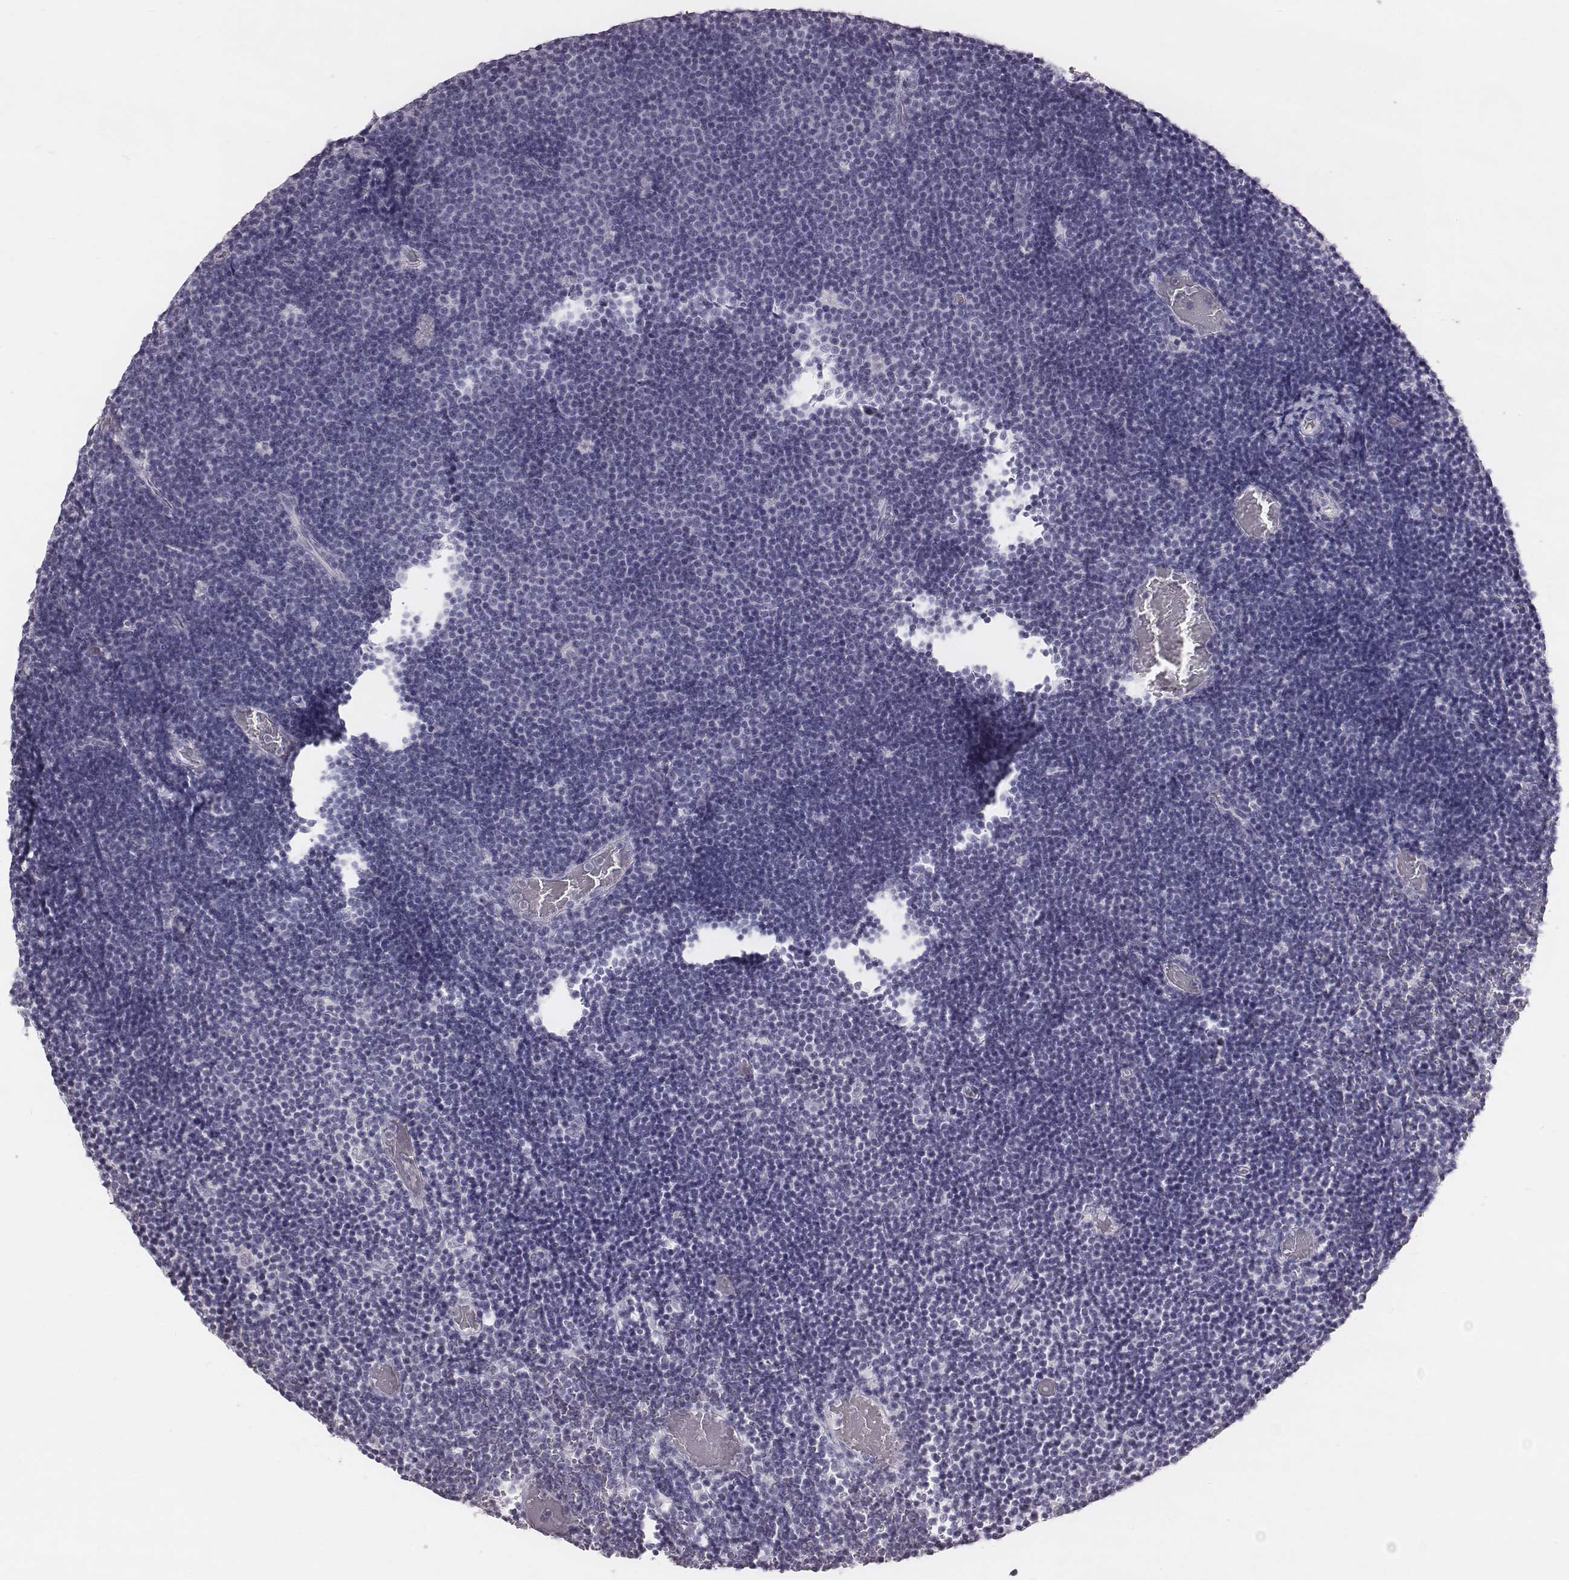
{"staining": {"intensity": "negative", "quantity": "none", "location": "none"}, "tissue": "lymphoma", "cell_type": "Tumor cells", "image_type": "cancer", "snomed": [{"axis": "morphology", "description": "Malignant lymphoma, non-Hodgkin's type, Low grade"}, {"axis": "topography", "description": "Brain"}], "caption": "DAB immunohistochemical staining of lymphoma reveals no significant staining in tumor cells.", "gene": "C6orf58", "patient": {"sex": "female", "age": 66}}